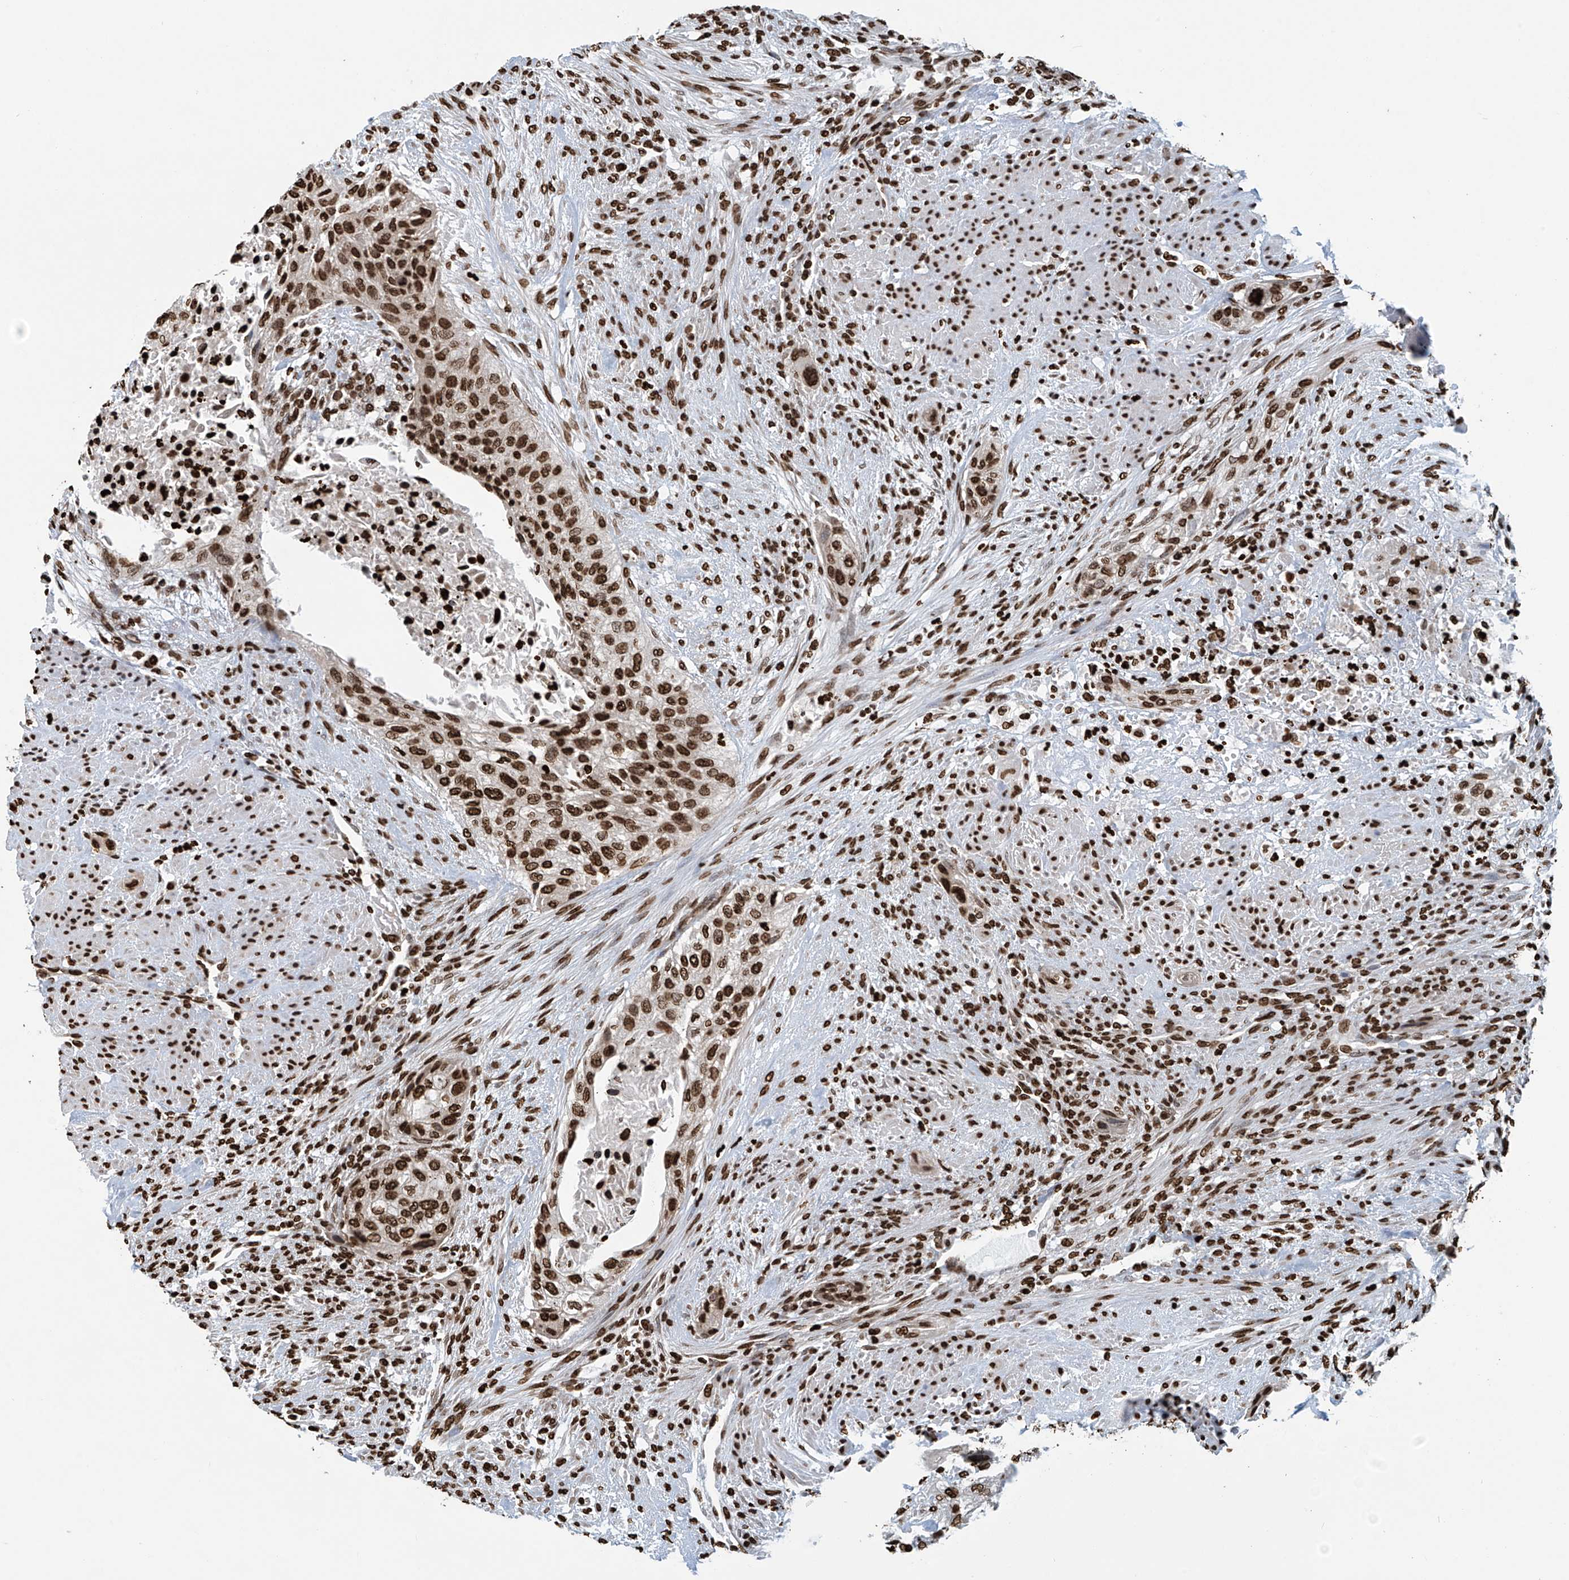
{"staining": {"intensity": "strong", "quantity": ">75%", "location": "nuclear"}, "tissue": "urothelial cancer", "cell_type": "Tumor cells", "image_type": "cancer", "snomed": [{"axis": "morphology", "description": "Urothelial carcinoma, High grade"}, {"axis": "topography", "description": "Urinary bladder"}], "caption": "A brown stain shows strong nuclear staining of a protein in human urothelial carcinoma (high-grade) tumor cells.", "gene": "DPPA2", "patient": {"sex": "male", "age": 35}}